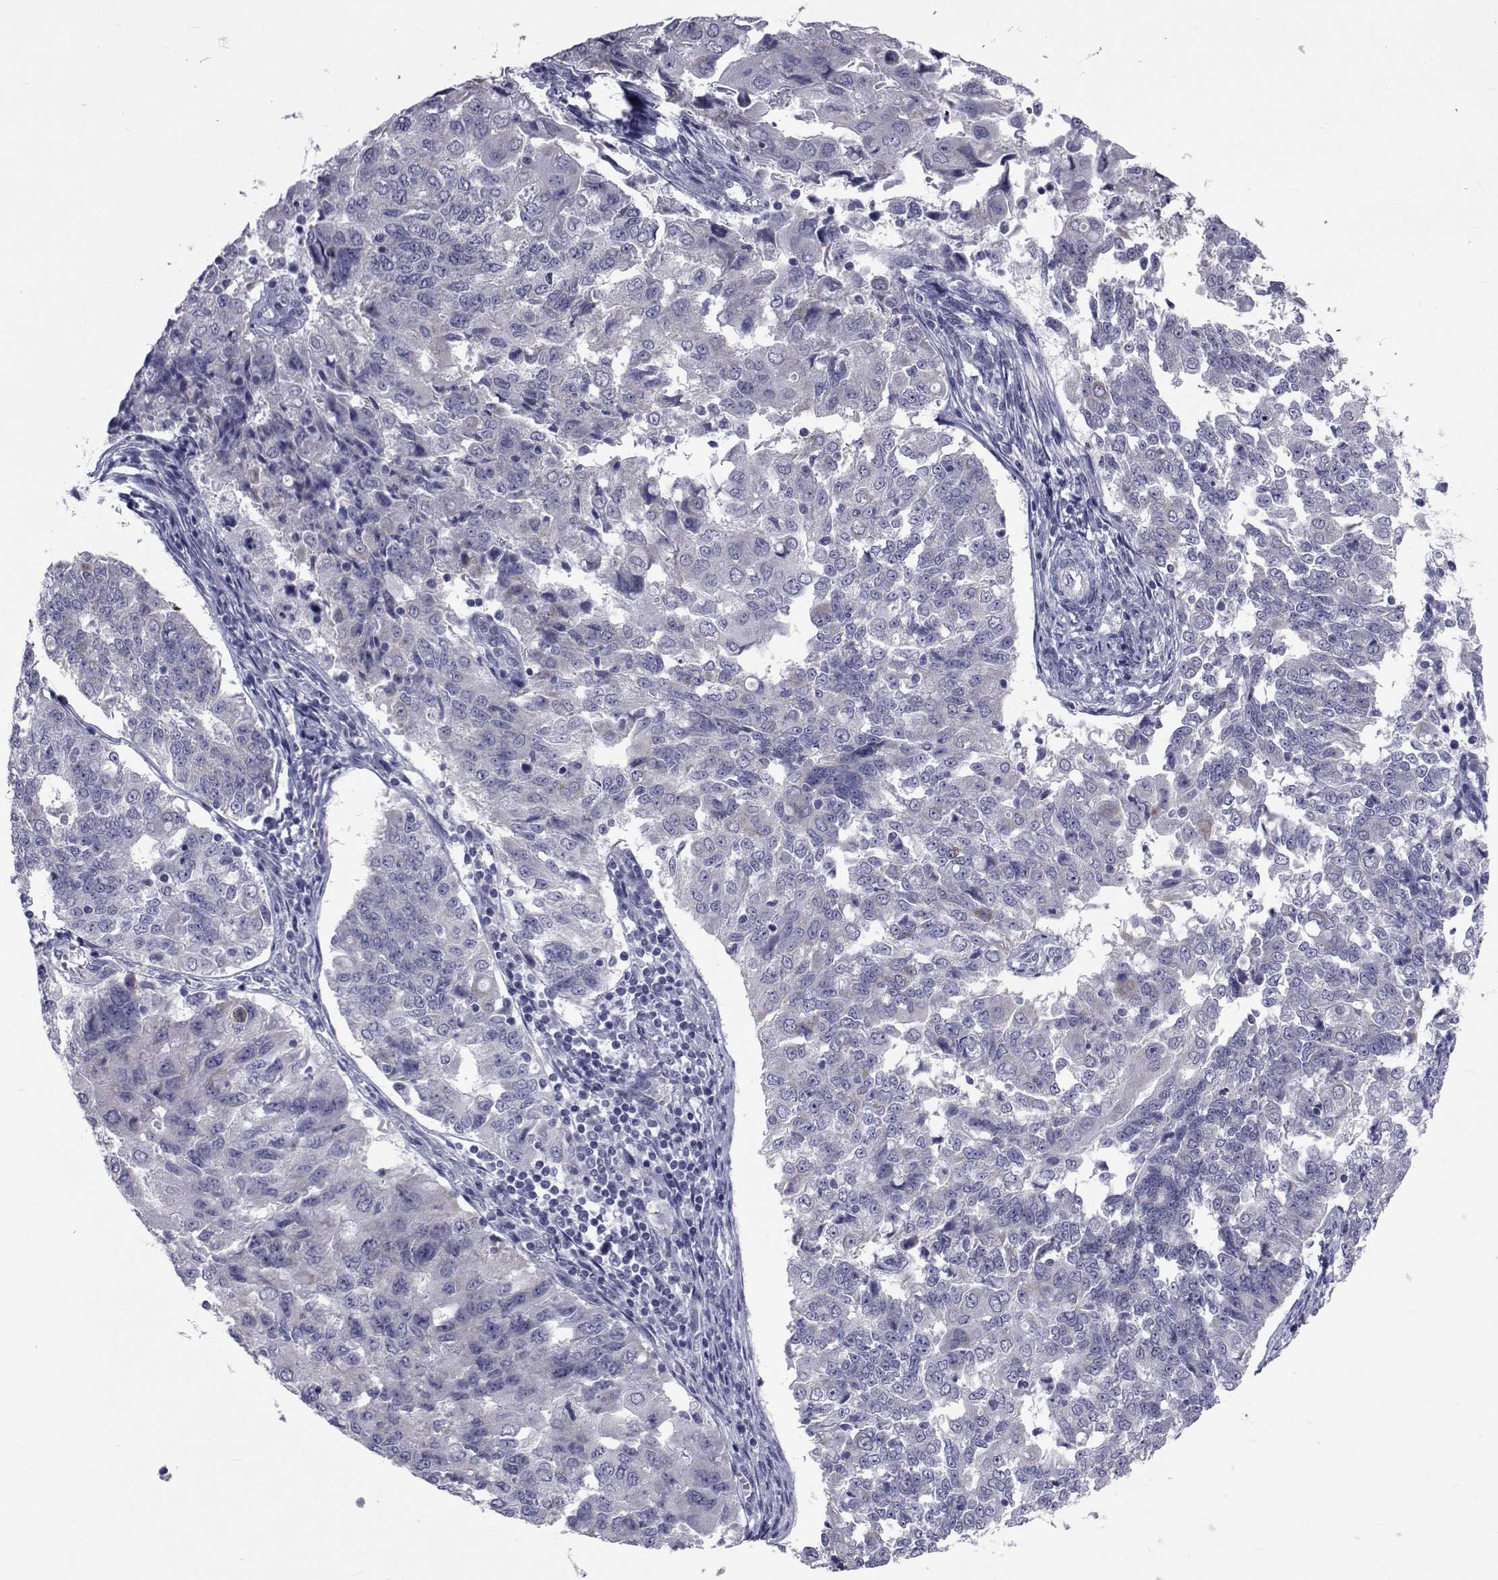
{"staining": {"intensity": "negative", "quantity": "none", "location": "none"}, "tissue": "endometrial cancer", "cell_type": "Tumor cells", "image_type": "cancer", "snomed": [{"axis": "morphology", "description": "Adenocarcinoma, NOS"}, {"axis": "topography", "description": "Endometrium"}], "caption": "Endometrial cancer stained for a protein using immunohistochemistry exhibits no positivity tumor cells.", "gene": "GKAP1", "patient": {"sex": "female", "age": 43}}